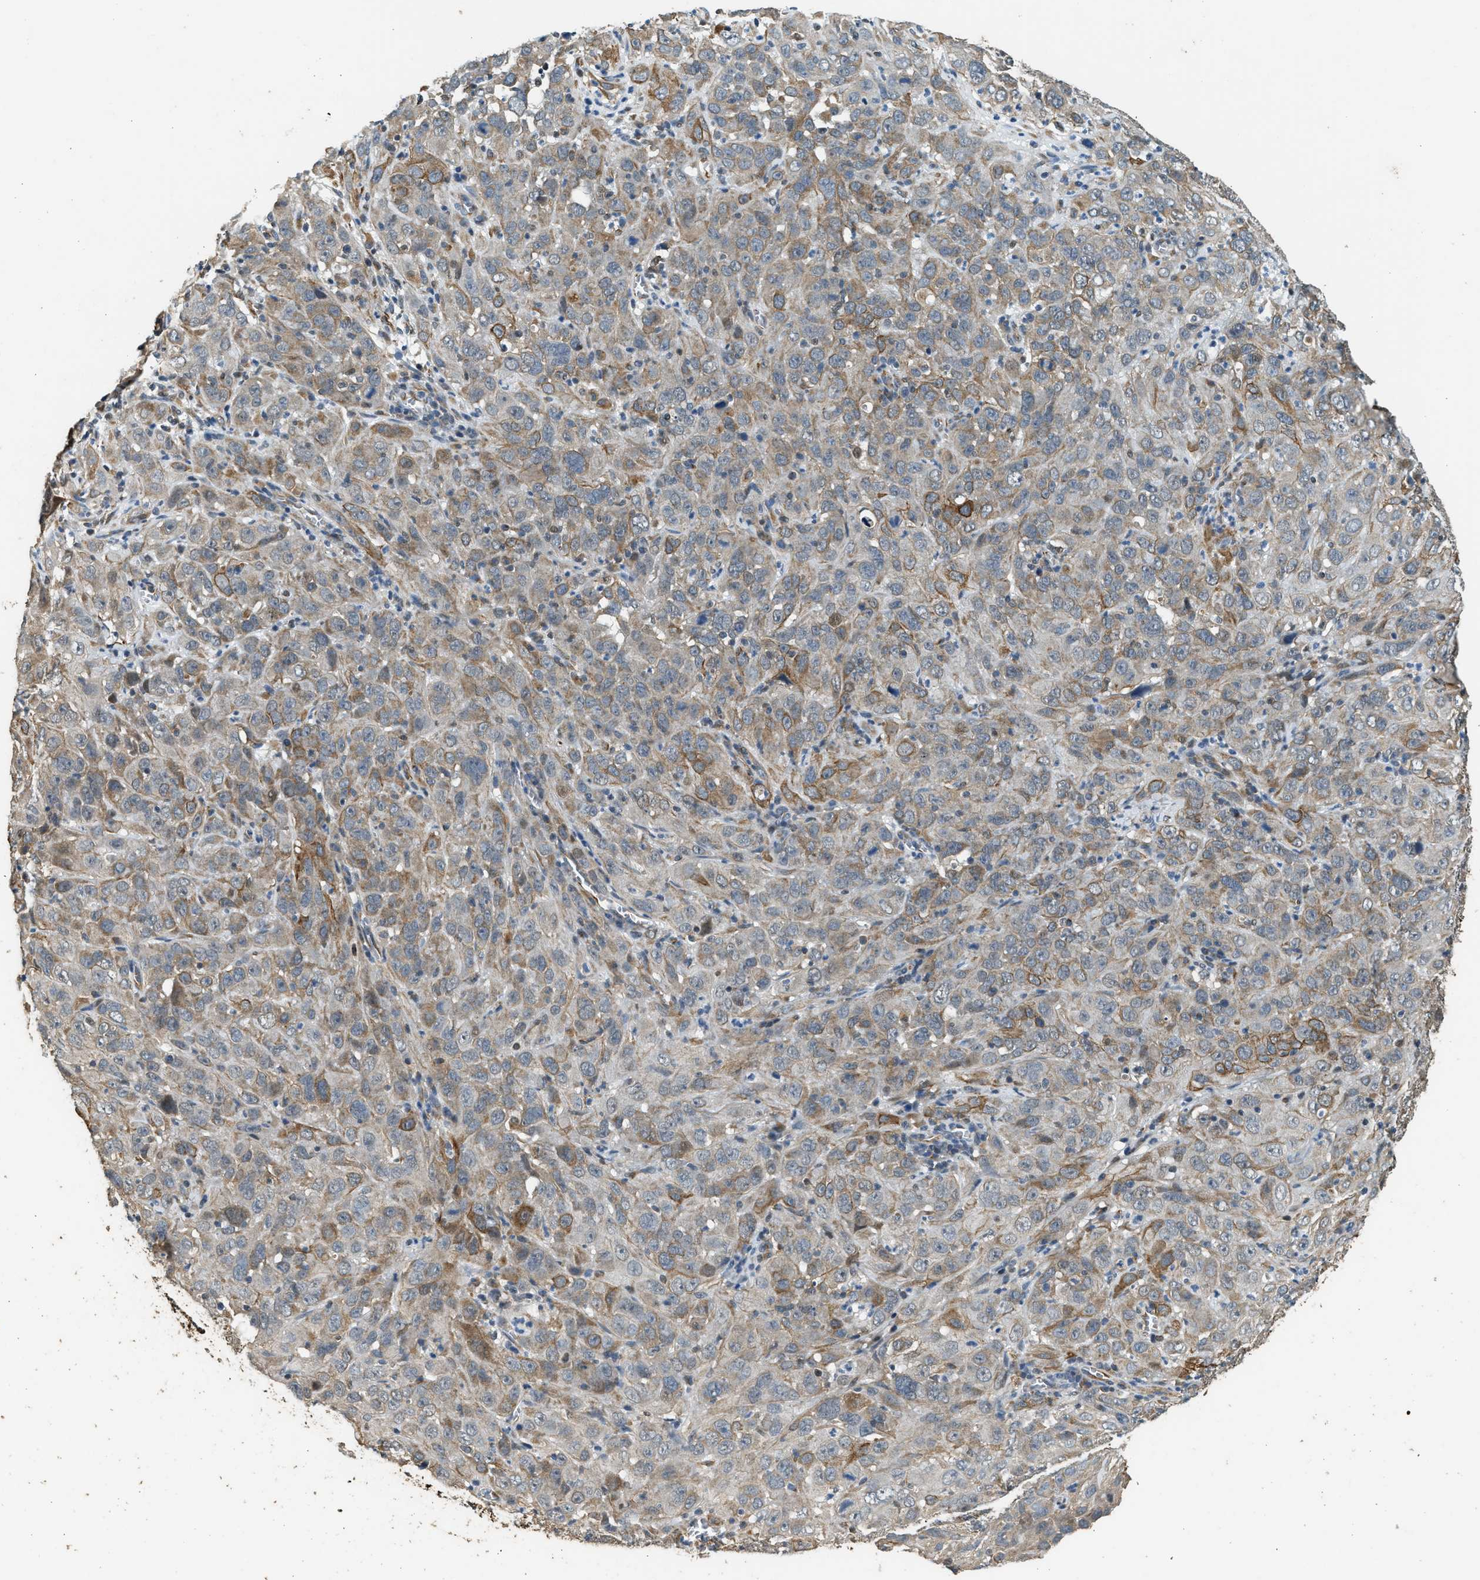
{"staining": {"intensity": "weak", "quantity": ">75%", "location": "cytoplasmic/membranous"}, "tissue": "cervical cancer", "cell_type": "Tumor cells", "image_type": "cancer", "snomed": [{"axis": "morphology", "description": "Squamous cell carcinoma, NOS"}, {"axis": "topography", "description": "Cervix"}], "caption": "A high-resolution image shows IHC staining of cervical squamous cell carcinoma, which demonstrates weak cytoplasmic/membranous staining in approximately >75% of tumor cells.", "gene": "PCLO", "patient": {"sex": "female", "age": 32}}